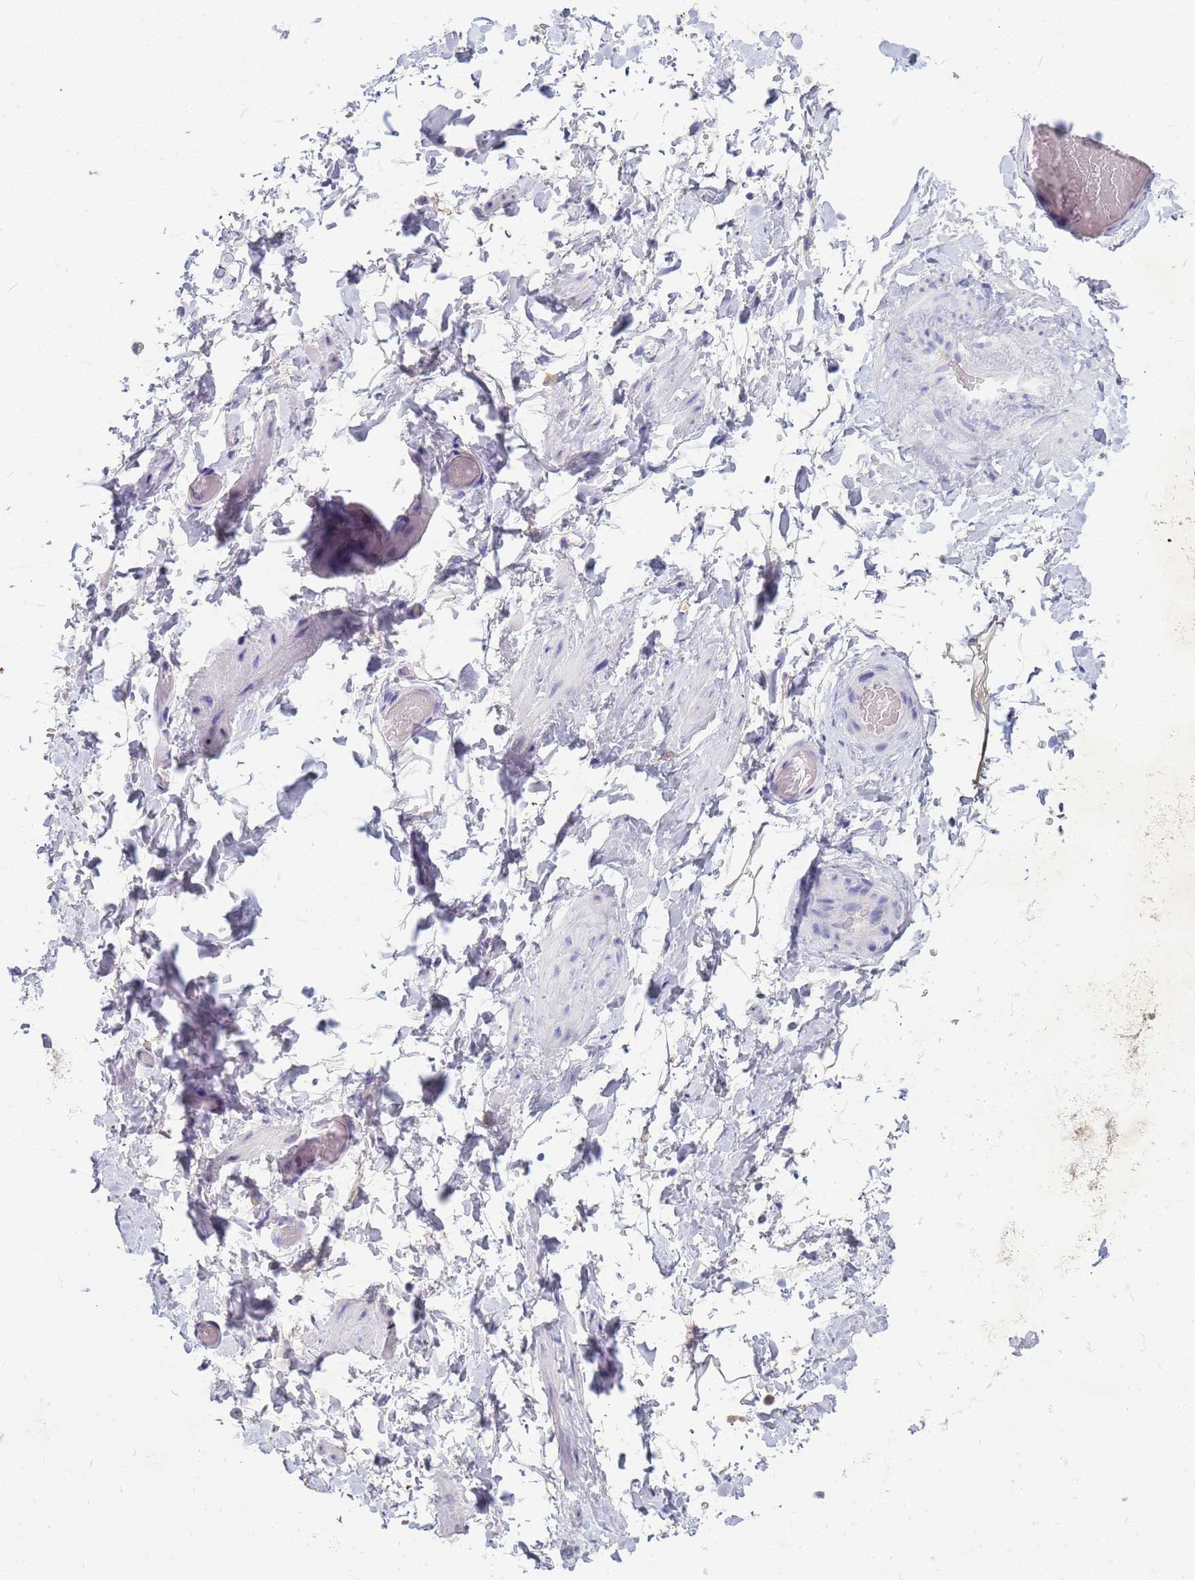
{"staining": {"intensity": "negative", "quantity": "none", "location": "none"}, "tissue": "adipose tissue", "cell_type": "Adipocytes", "image_type": "normal", "snomed": [{"axis": "morphology", "description": "Normal tissue, NOS"}, {"axis": "topography", "description": "Soft tissue"}, {"axis": "topography", "description": "Vascular tissue"}], "caption": "IHC micrograph of normal adipose tissue stained for a protein (brown), which exhibits no expression in adipocytes.", "gene": "B3GNT8", "patient": {"sex": "male", "age": 41}}